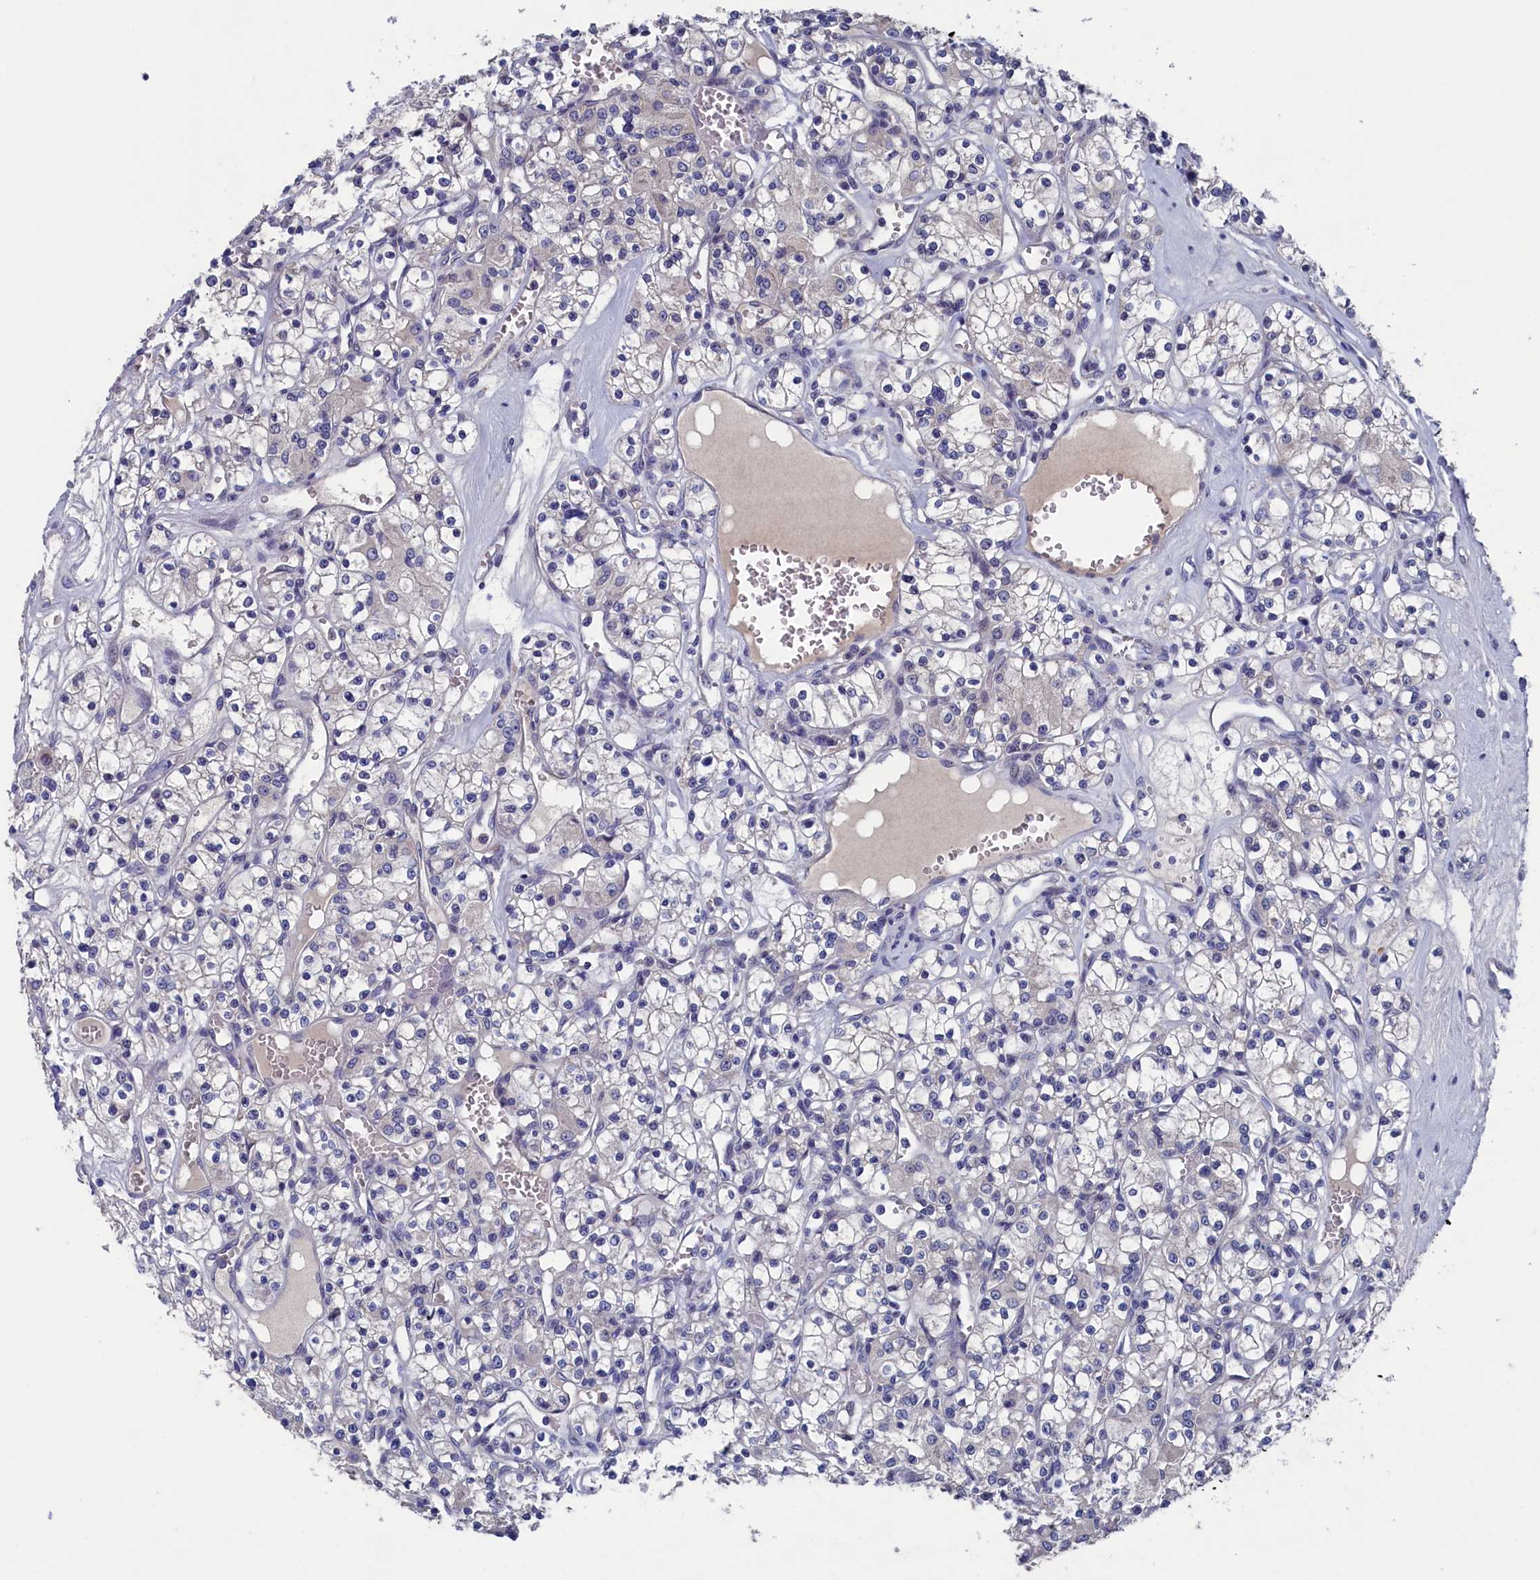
{"staining": {"intensity": "negative", "quantity": "none", "location": "none"}, "tissue": "renal cancer", "cell_type": "Tumor cells", "image_type": "cancer", "snomed": [{"axis": "morphology", "description": "Adenocarcinoma, NOS"}, {"axis": "topography", "description": "Kidney"}], "caption": "Tumor cells are negative for brown protein staining in adenocarcinoma (renal).", "gene": "SPATA13", "patient": {"sex": "female", "age": 59}}